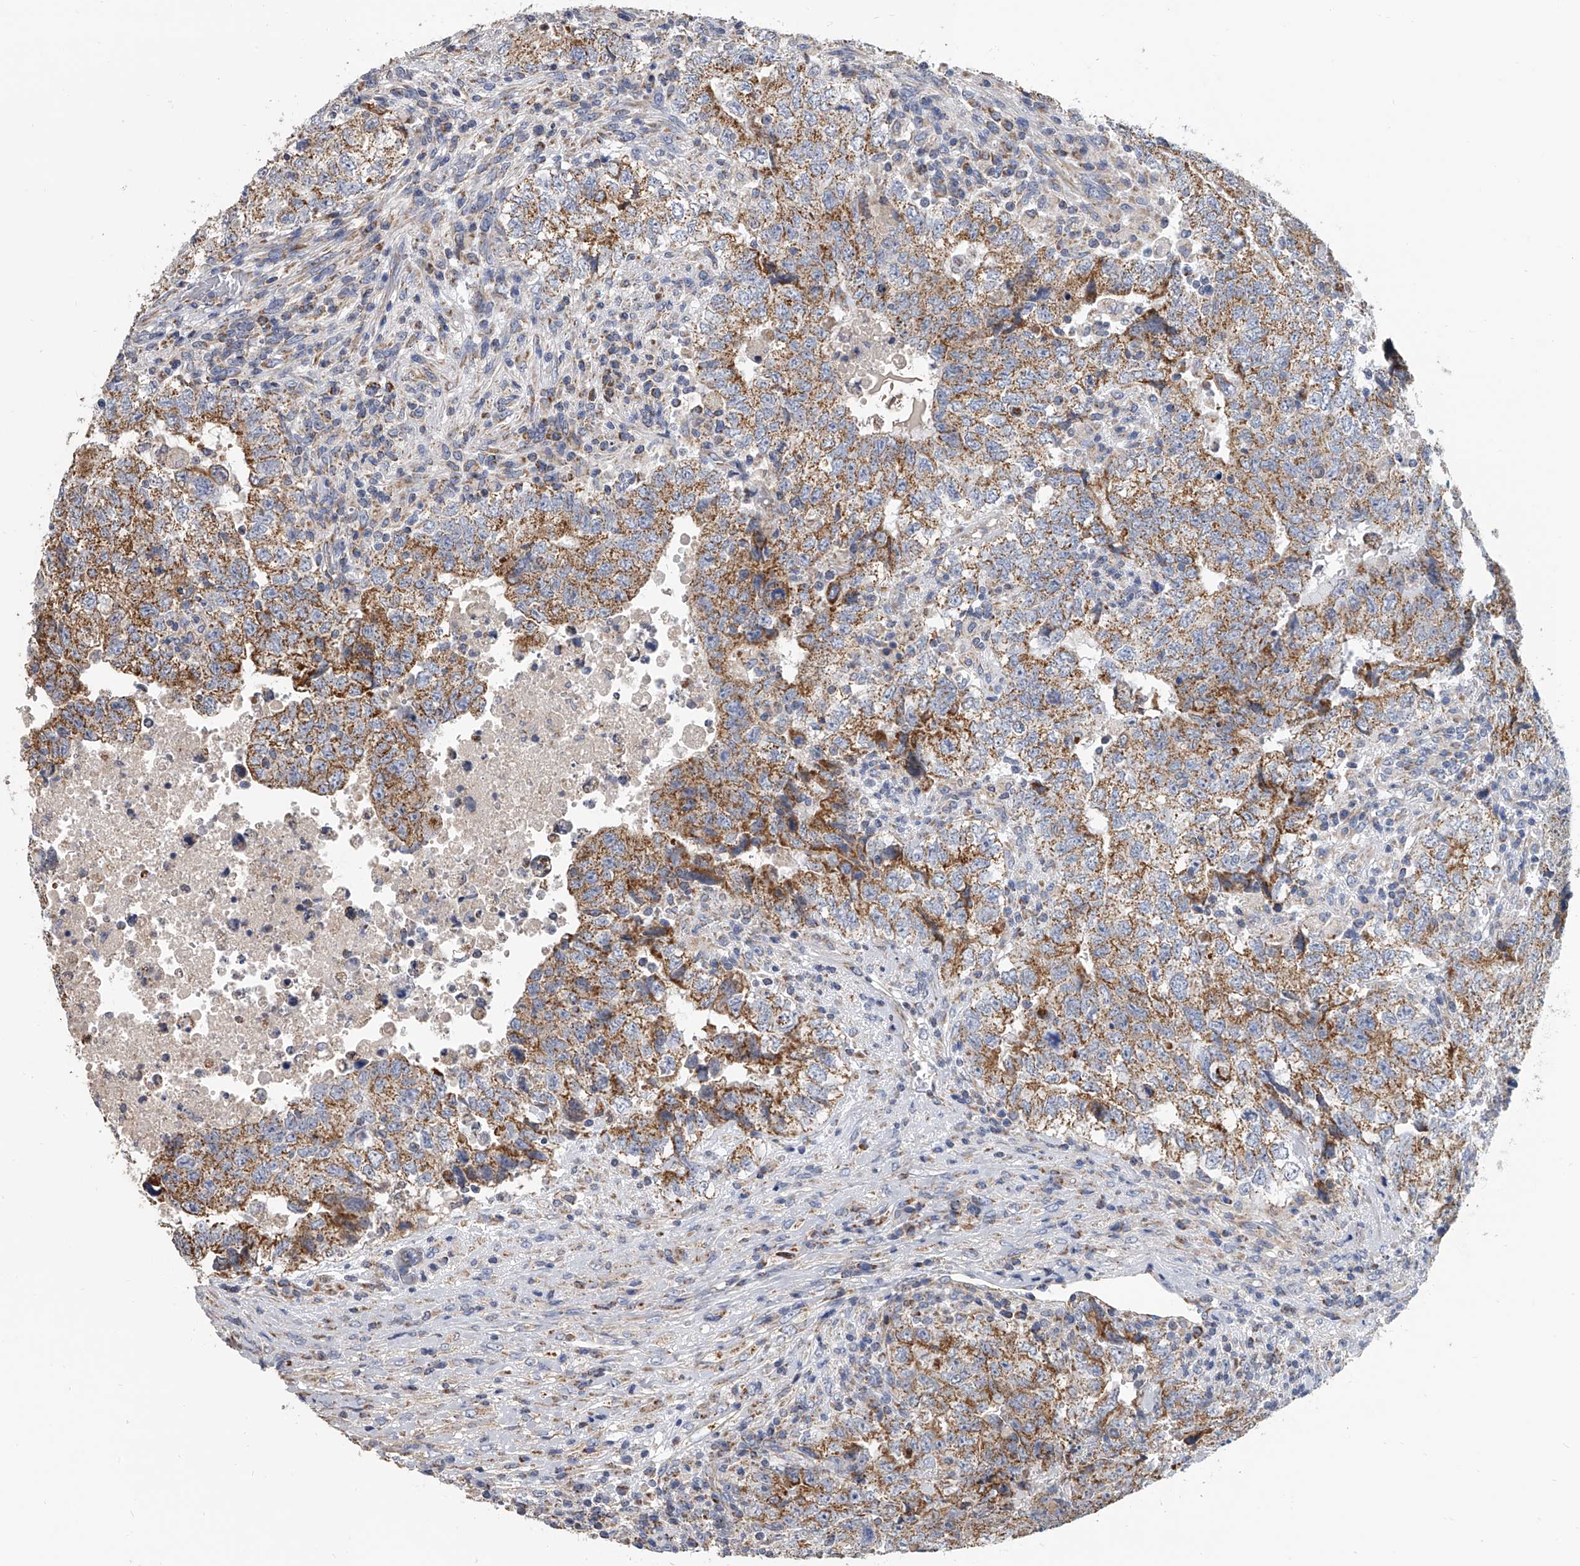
{"staining": {"intensity": "moderate", "quantity": ">75%", "location": "cytoplasmic/membranous"}, "tissue": "testis cancer", "cell_type": "Tumor cells", "image_type": "cancer", "snomed": [{"axis": "morphology", "description": "Carcinoma, Embryonal, NOS"}, {"axis": "topography", "description": "Testis"}], "caption": "A brown stain highlights moderate cytoplasmic/membranous positivity of a protein in testis cancer (embryonal carcinoma) tumor cells.", "gene": "MRPL28", "patient": {"sex": "male", "age": 37}}